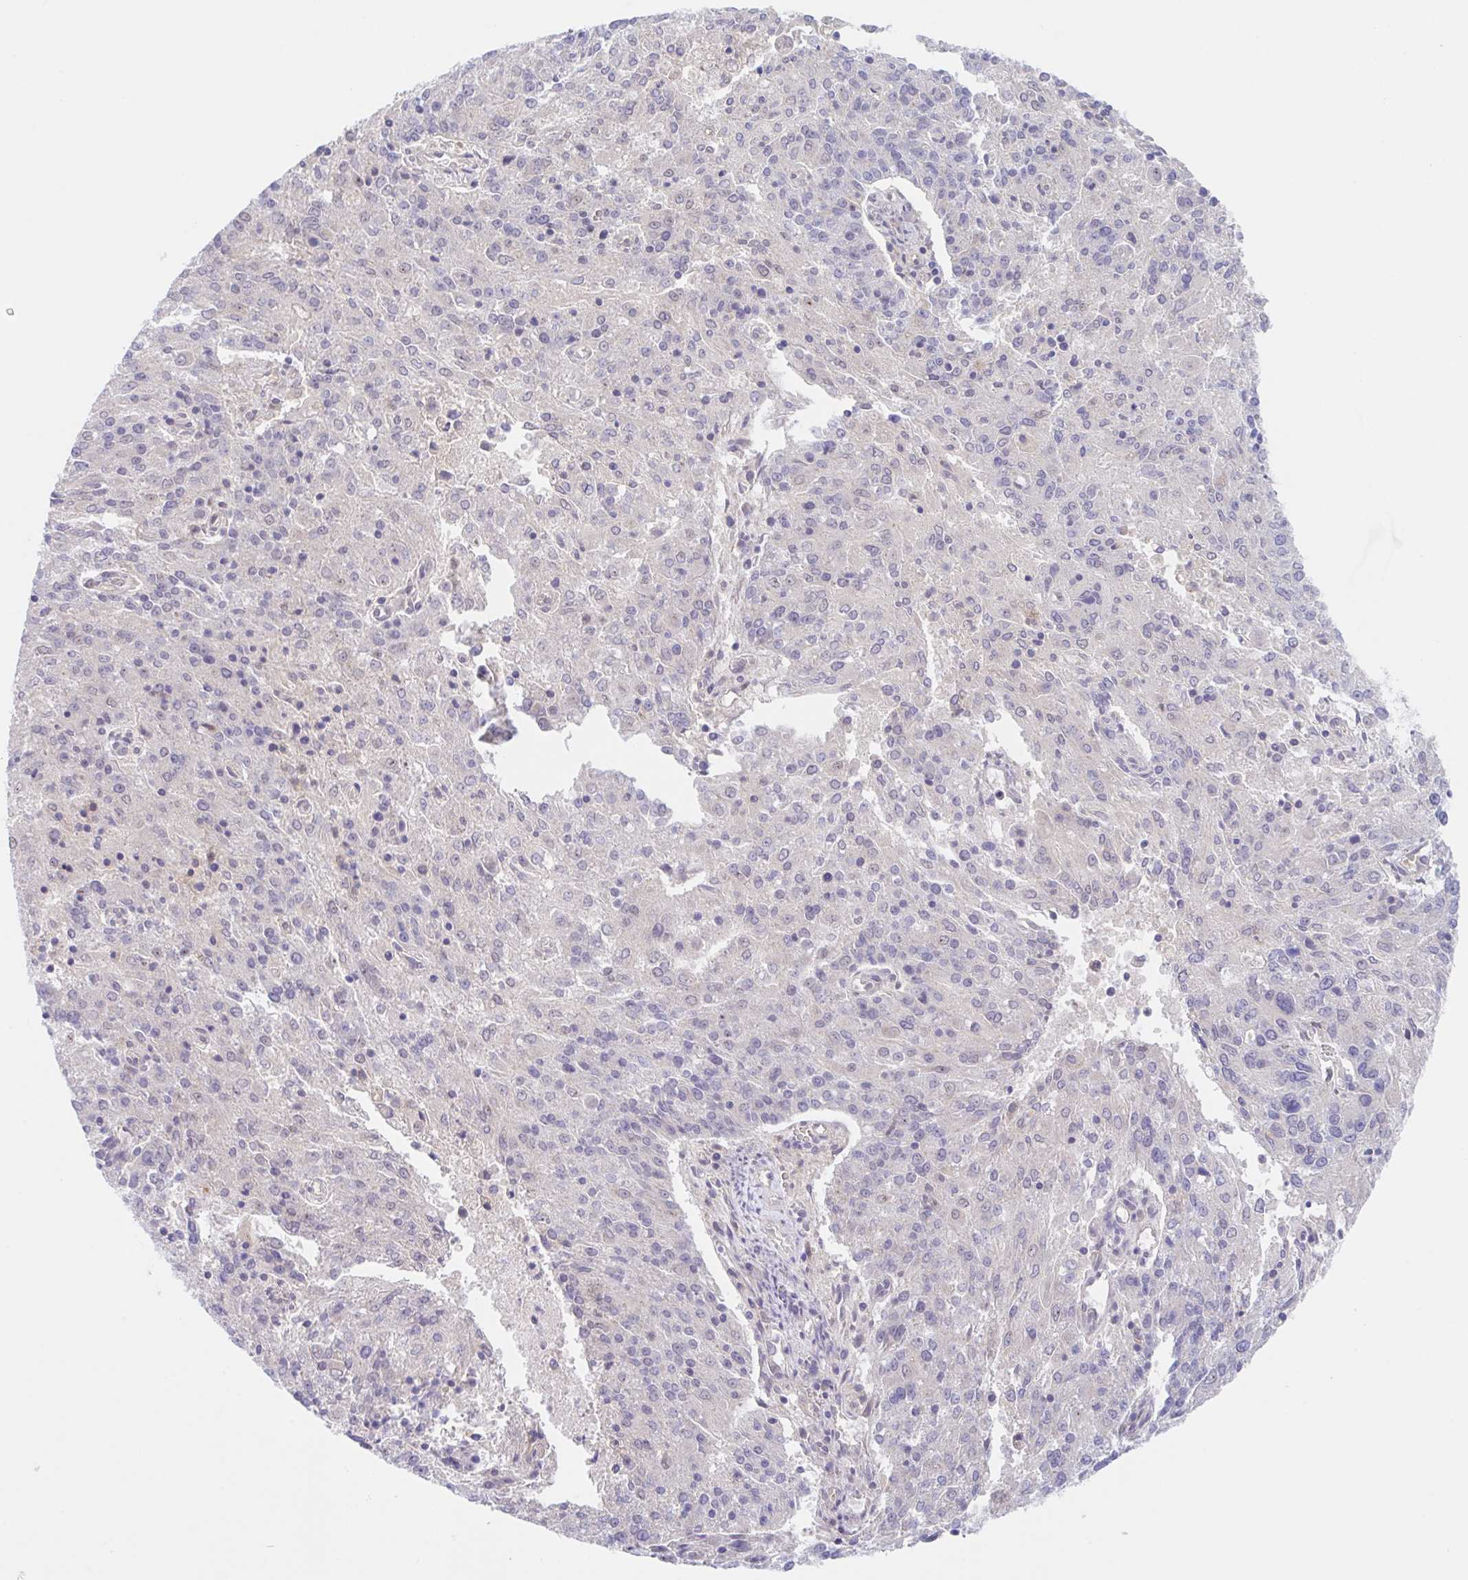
{"staining": {"intensity": "negative", "quantity": "none", "location": "none"}, "tissue": "endometrial cancer", "cell_type": "Tumor cells", "image_type": "cancer", "snomed": [{"axis": "morphology", "description": "Adenocarcinoma, NOS"}, {"axis": "topography", "description": "Endometrium"}], "caption": "Tumor cells show no significant protein positivity in endometrial adenocarcinoma.", "gene": "TMEM86A", "patient": {"sex": "female", "age": 82}}